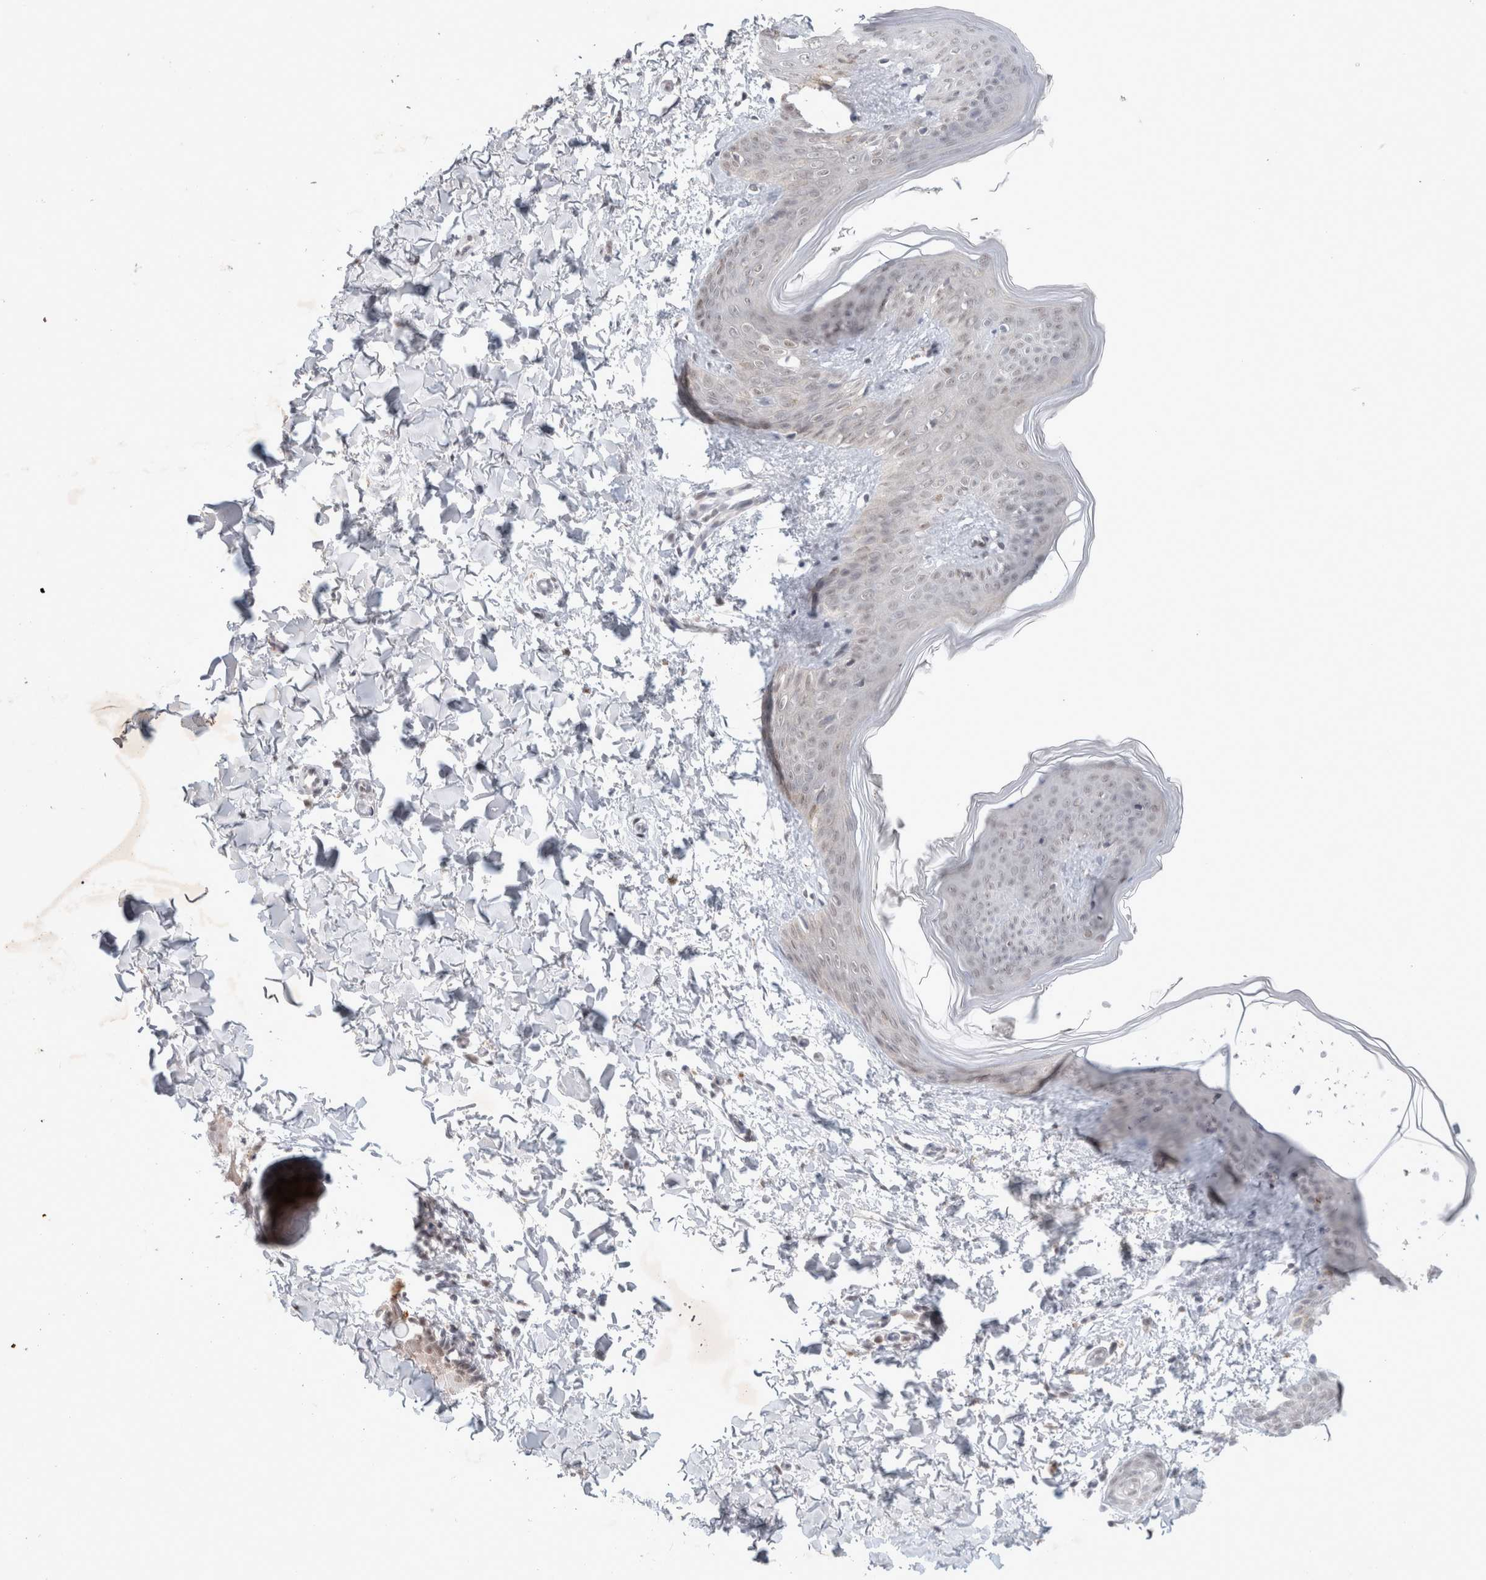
{"staining": {"intensity": "negative", "quantity": "none", "location": "none"}, "tissue": "skin", "cell_type": "Fibroblasts", "image_type": "normal", "snomed": [{"axis": "morphology", "description": "Normal tissue, NOS"}, {"axis": "topography", "description": "Skin"}], "caption": "DAB immunohistochemical staining of benign skin exhibits no significant positivity in fibroblasts.", "gene": "FBXO42", "patient": {"sex": "female", "age": 17}}